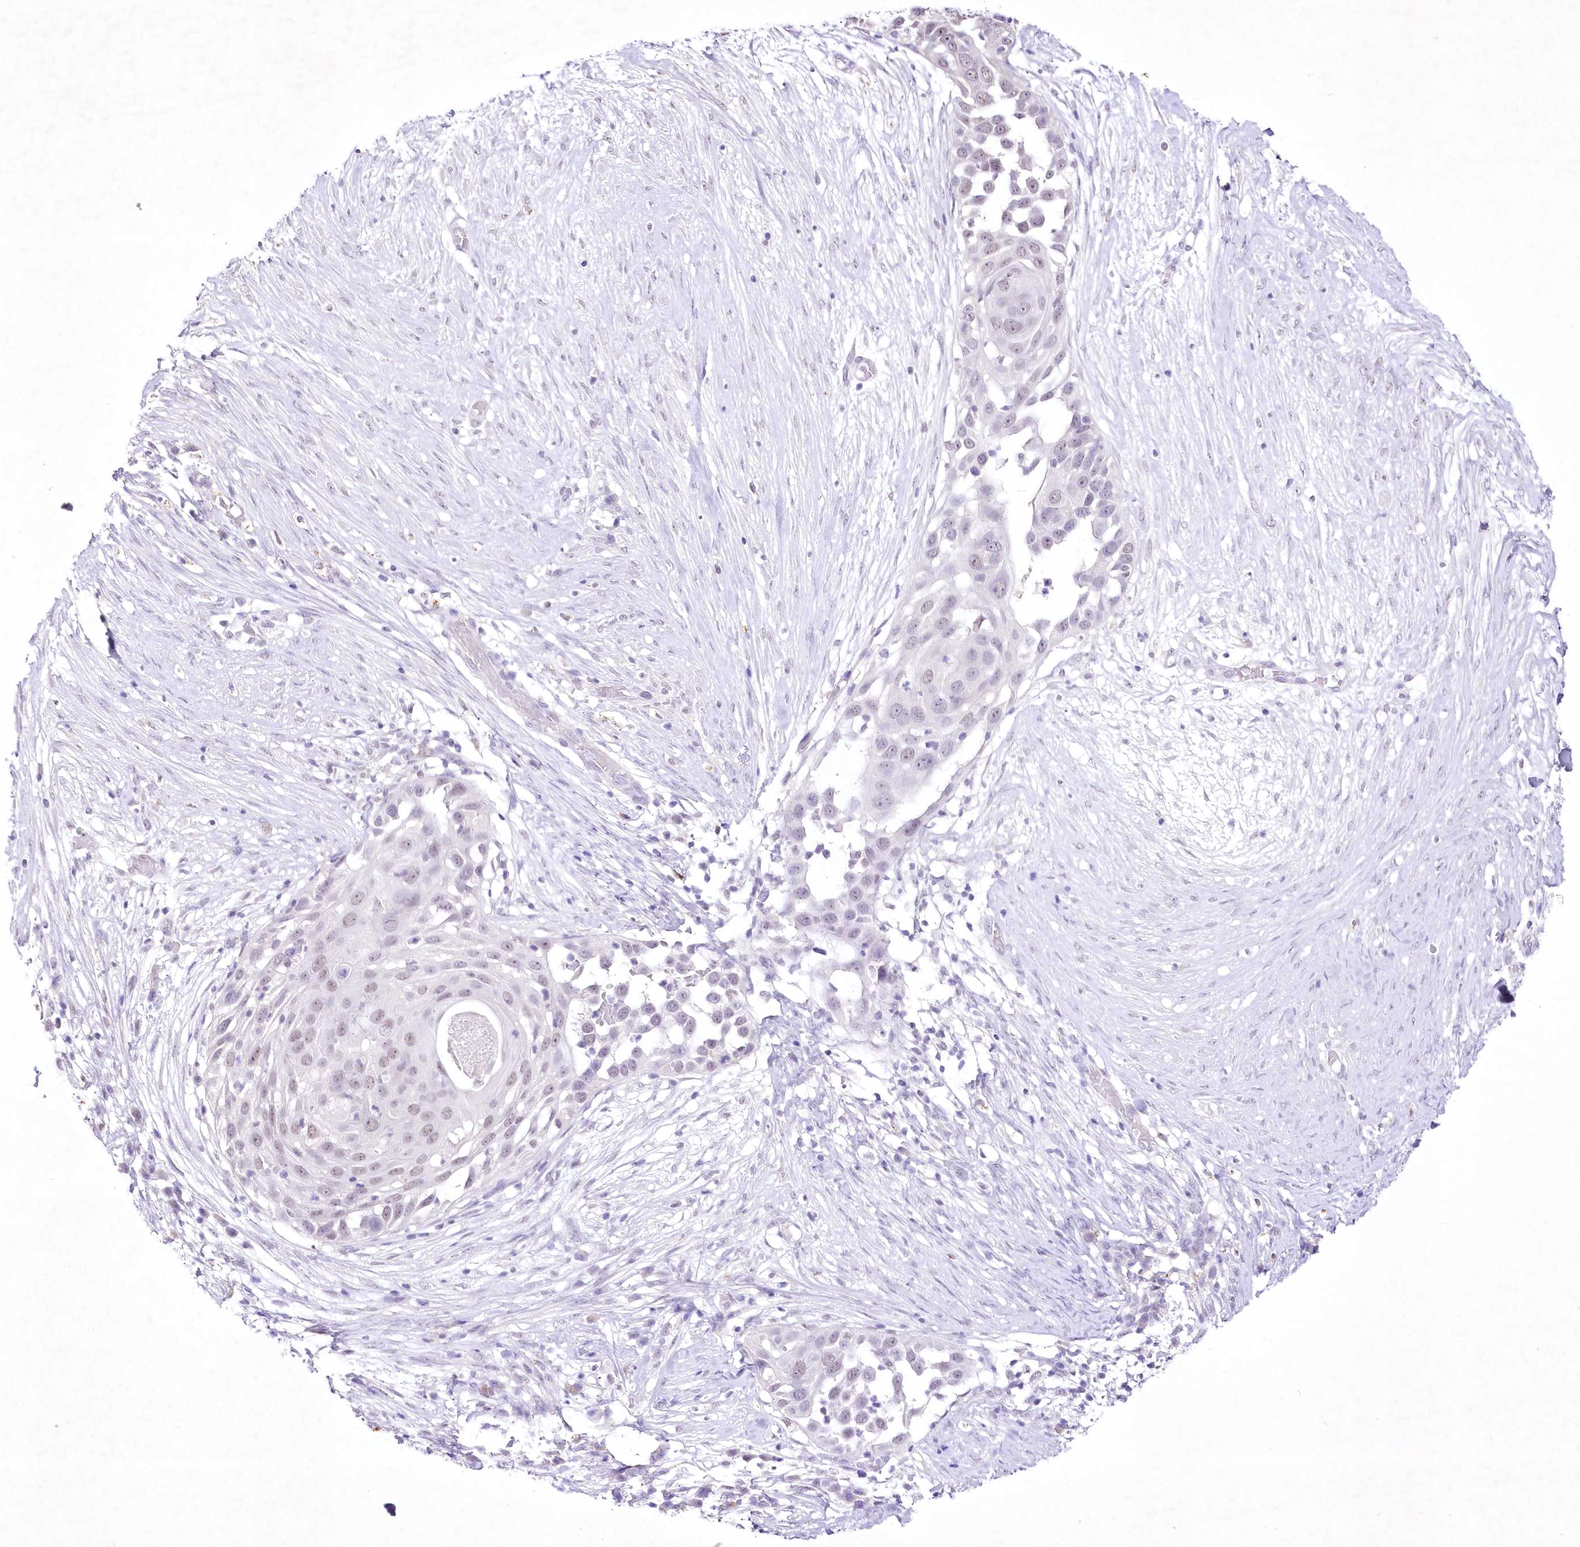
{"staining": {"intensity": "weak", "quantity": "<25%", "location": "nuclear"}, "tissue": "skin cancer", "cell_type": "Tumor cells", "image_type": "cancer", "snomed": [{"axis": "morphology", "description": "Squamous cell carcinoma, NOS"}, {"axis": "topography", "description": "Skin"}], "caption": "Micrograph shows no protein expression in tumor cells of skin cancer tissue.", "gene": "RBM27", "patient": {"sex": "female", "age": 44}}